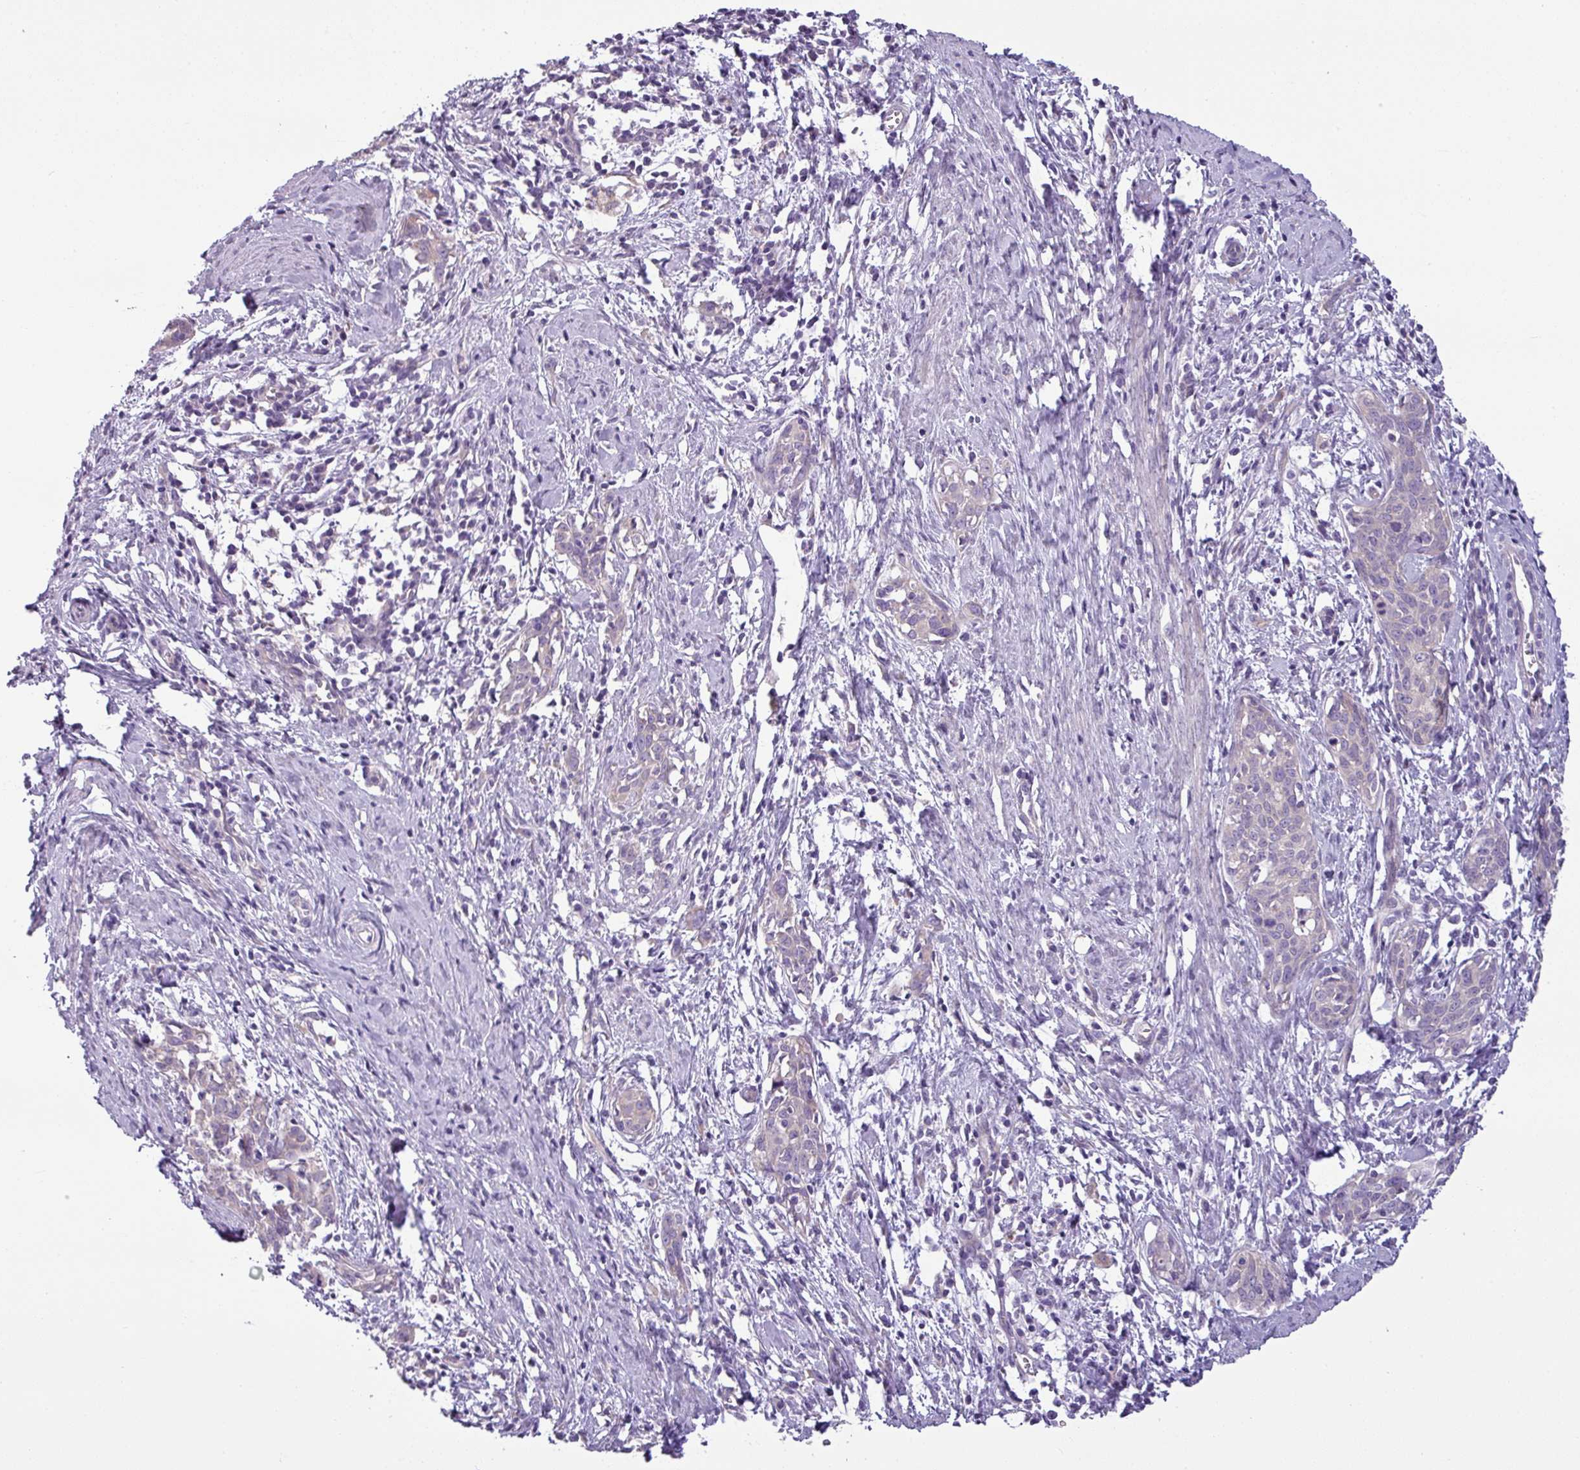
{"staining": {"intensity": "weak", "quantity": "<25%", "location": "cytoplasmic/membranous"}, "tissue": "cervical cancer", "cell_type": "Tumor cells", "image_type": "cancer", "snomed": [{"axis": "morphology", "description": "Squamous cell carcinoma, NOS"}, {"axis": "topography", "description": "Cervix"}], "caption": "A photomicrograph of cervical cancer (squamous cell carcinoma) stained for a protein reveals no brown staining in tumor cells.", "gene": "TOR1AIP2", "patient": {"sex": "female", "age": 52}}